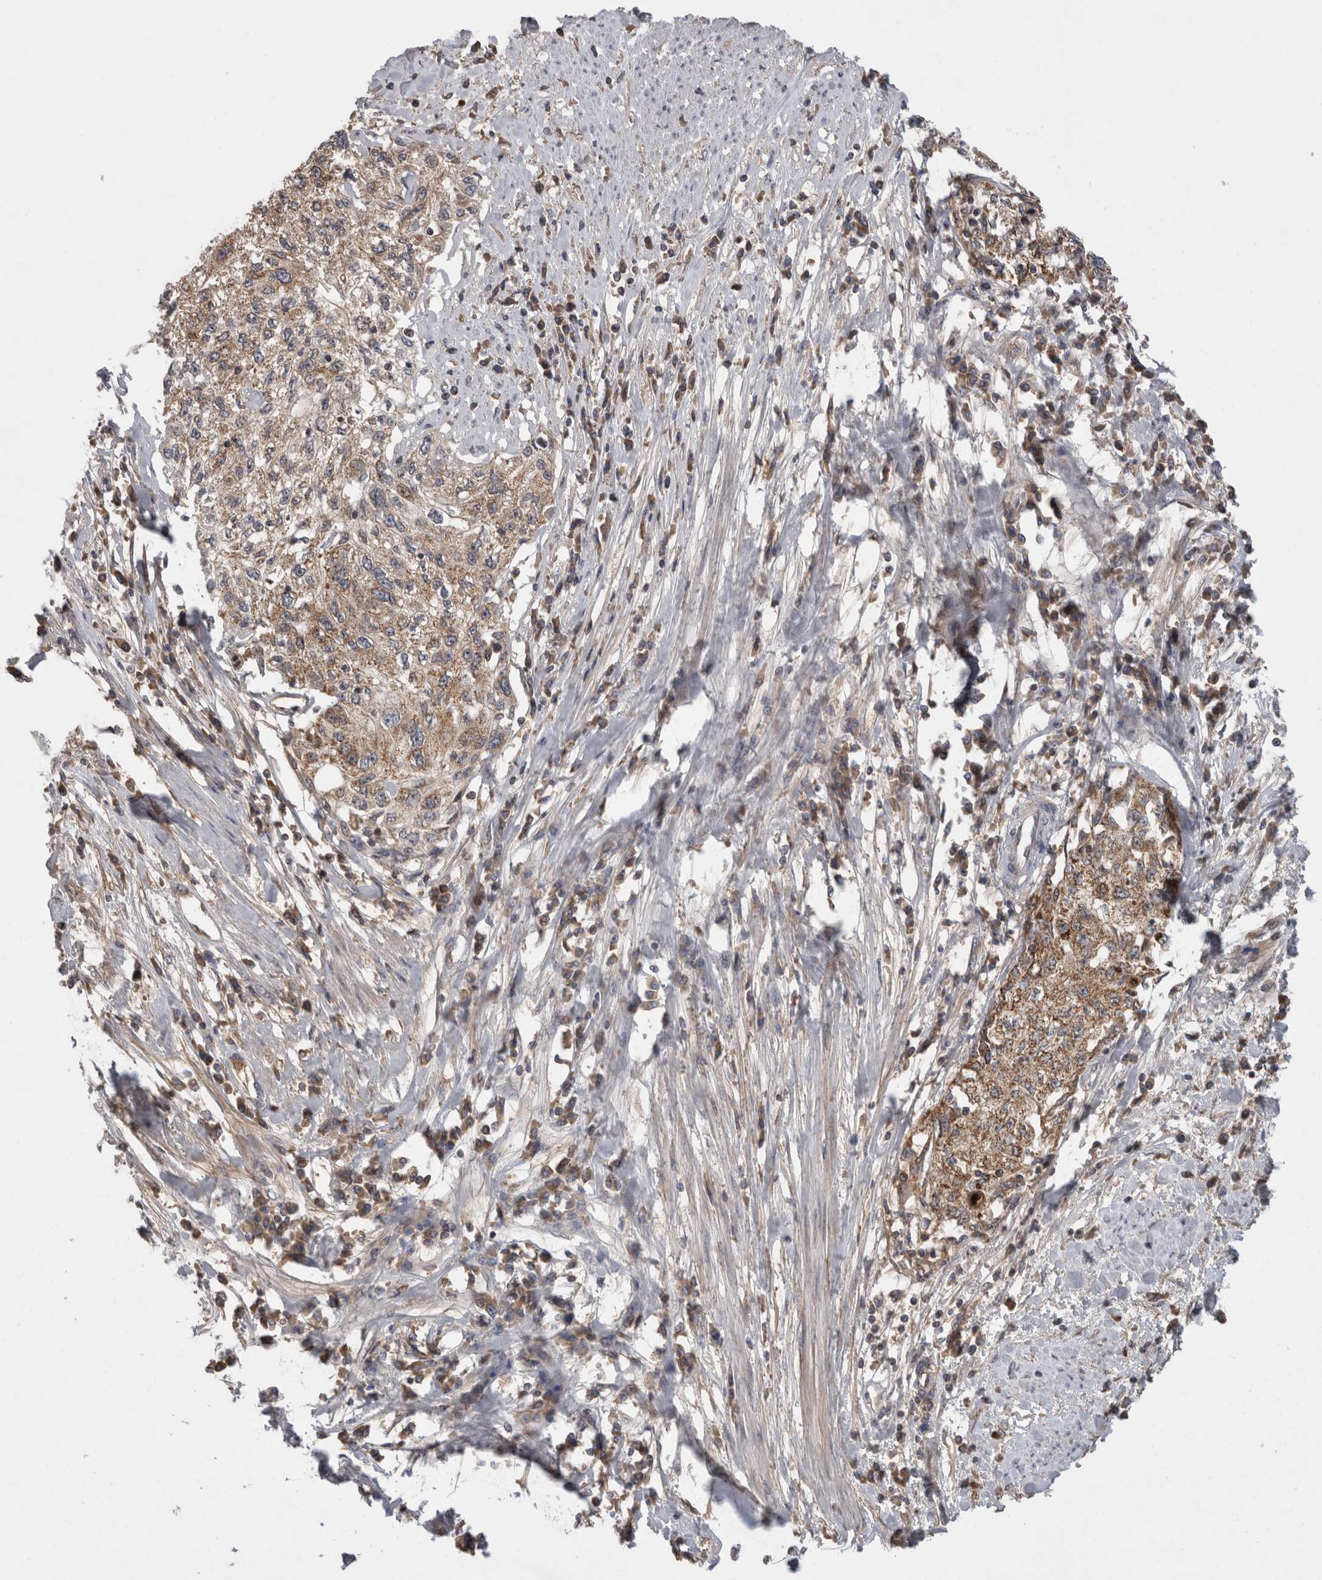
{"staining": {"intensity": "moderate", "quantity": ">75%", "location": "cytoplasmic/membranous"}, "tissue": "cervical cancer", "cell_type": "Tumor cells", "image_type": "cancer", "snomed": [{"axis": "morphology", "description": "Squamous cell carcinoma, NOS"}, {"axis": "topography", "description": "Cervix"}], "caption": "High-power microscopy captured an immunohistochemistry micrograph of cervical cancer (squamous cell carcinoma), revealing moderate cytoplasmic/membranous positivity in about >75% of tumor cells. (DAB IHC, brown staining for protein, blue staining for nuclei).", "gene": "DARS2", "patient": {"sex": "female", "age": 57}}